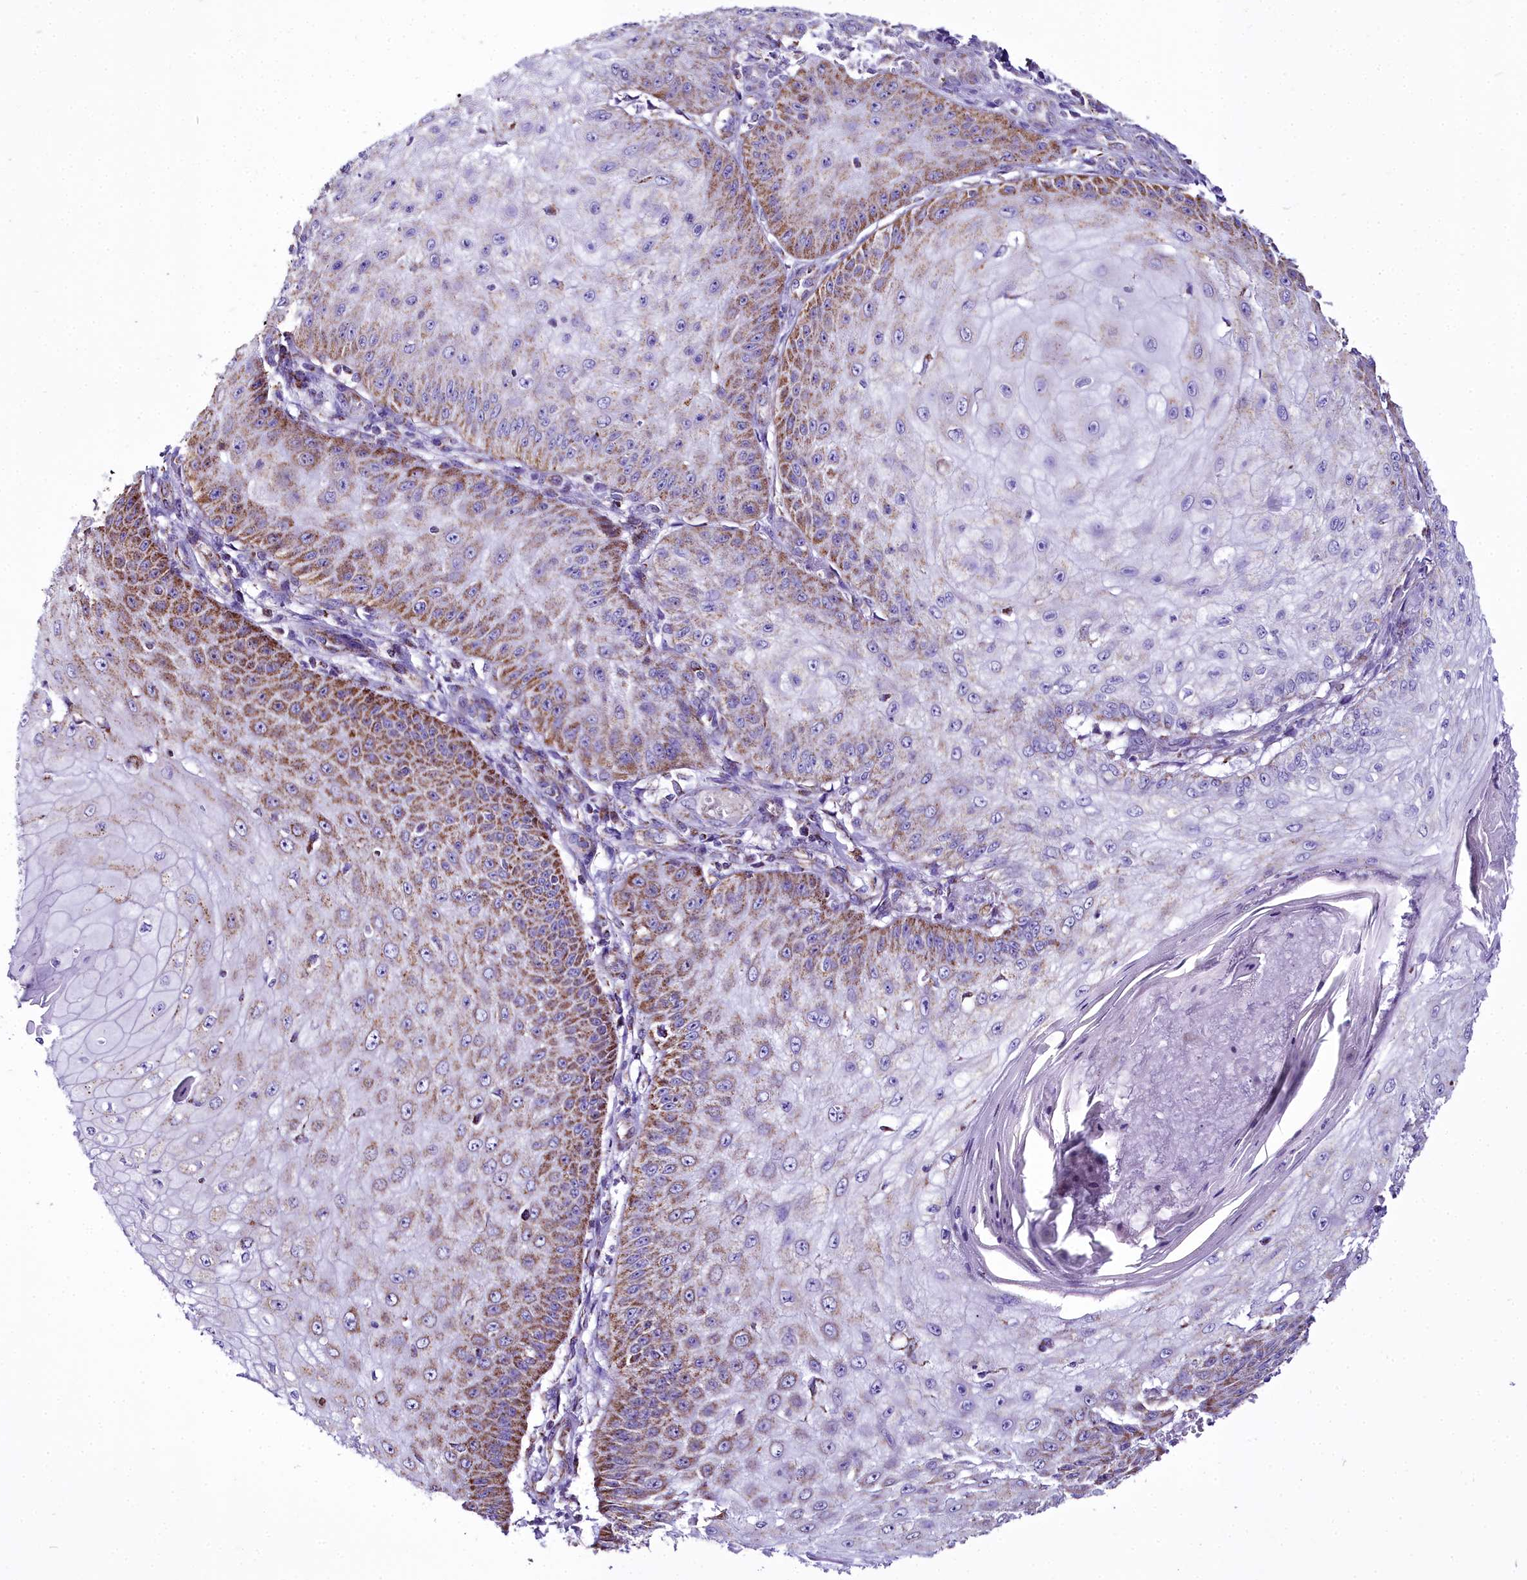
{"staining": {"intensity": "moderate", "quantity": "25%-75%", "location": "cytoplasmic/membranous"}, "tissue": "skin cancer", "cell_type": "Tumor cells", "image_type": "cancer", "snomed": [{"axis": "morphology", "description": "Squamous cell carcinoma, NOS"}, {"axis": "topography", "description": "Skin"}], "caption": "Immunohistochemical staining of skin cancer displays medium levels of moderate cytoplasmic/membranous protein expression in approximately 25%-75% of tumor cells. The staining was performed using DAB (3,3'-diaminobenzidine) to visualize the protein expression in brown, while the nuclei were stained in blue with hematoxylin (Magnification: 20x).", "gene": "WDFY3", "patient": {"sex": "male", "age": 70}}